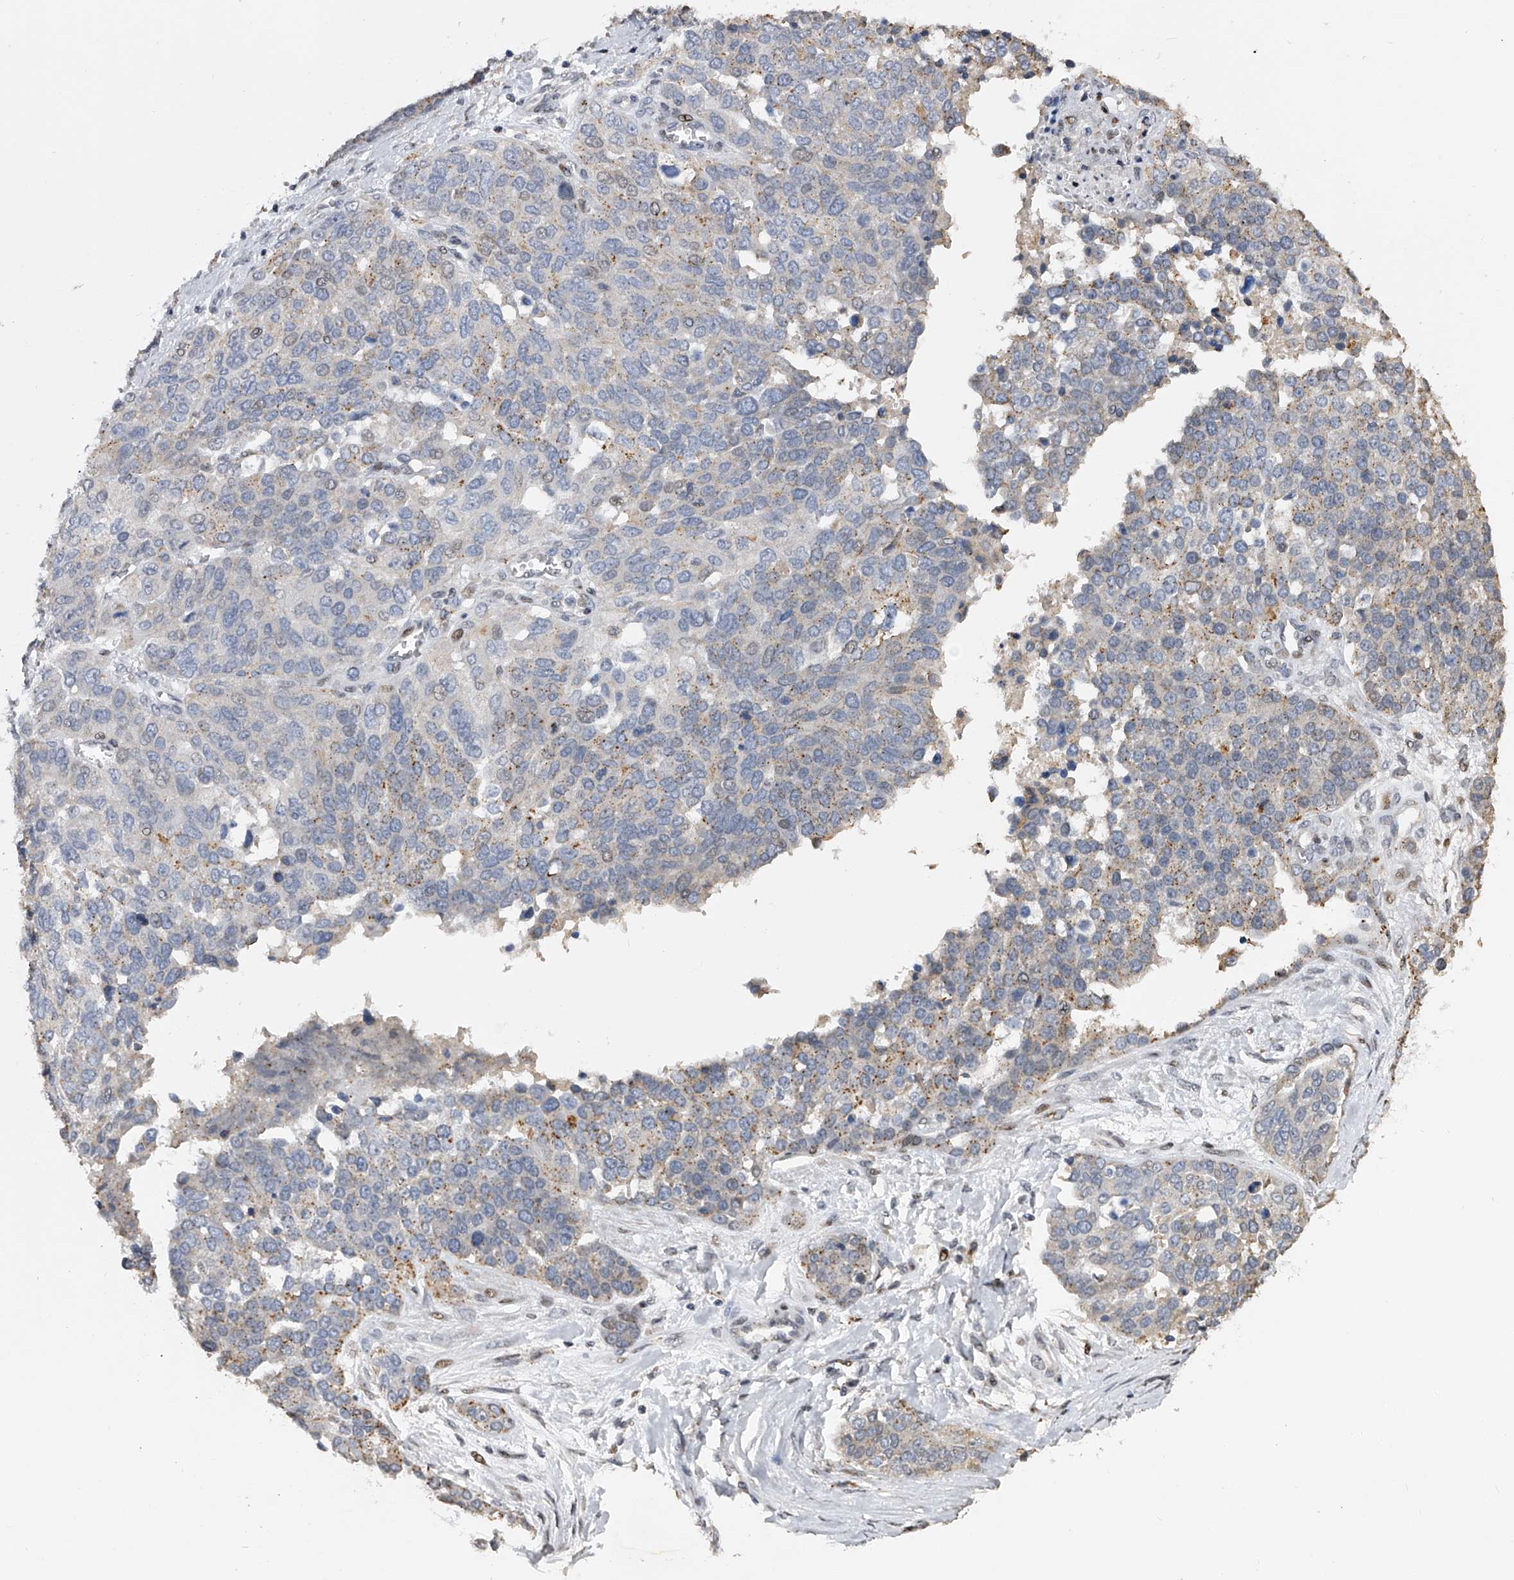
{"staining": {"intensity": "negative", "quantity": "none", "location": "none"}, "tissue": "ovarian cancer", "cell_type": "Tumor cells", "image_type": "cancer", "snomed": [{"axis": "morphology", "description": "Cystadenocarcinoma, serous, NOS"}, {"axis": "topography", "description": "Ovary"}], "caption": "Immunohistochemistry (IHC) photomicrograph of neoplastic tissue: human ovarian cancer (serous cystadenocarcinoma) stained with DAB reveals no significant protein staining in tumor cells.", "gene": "RWDD2A", "patient": {"sex": "female", "age": 44}}